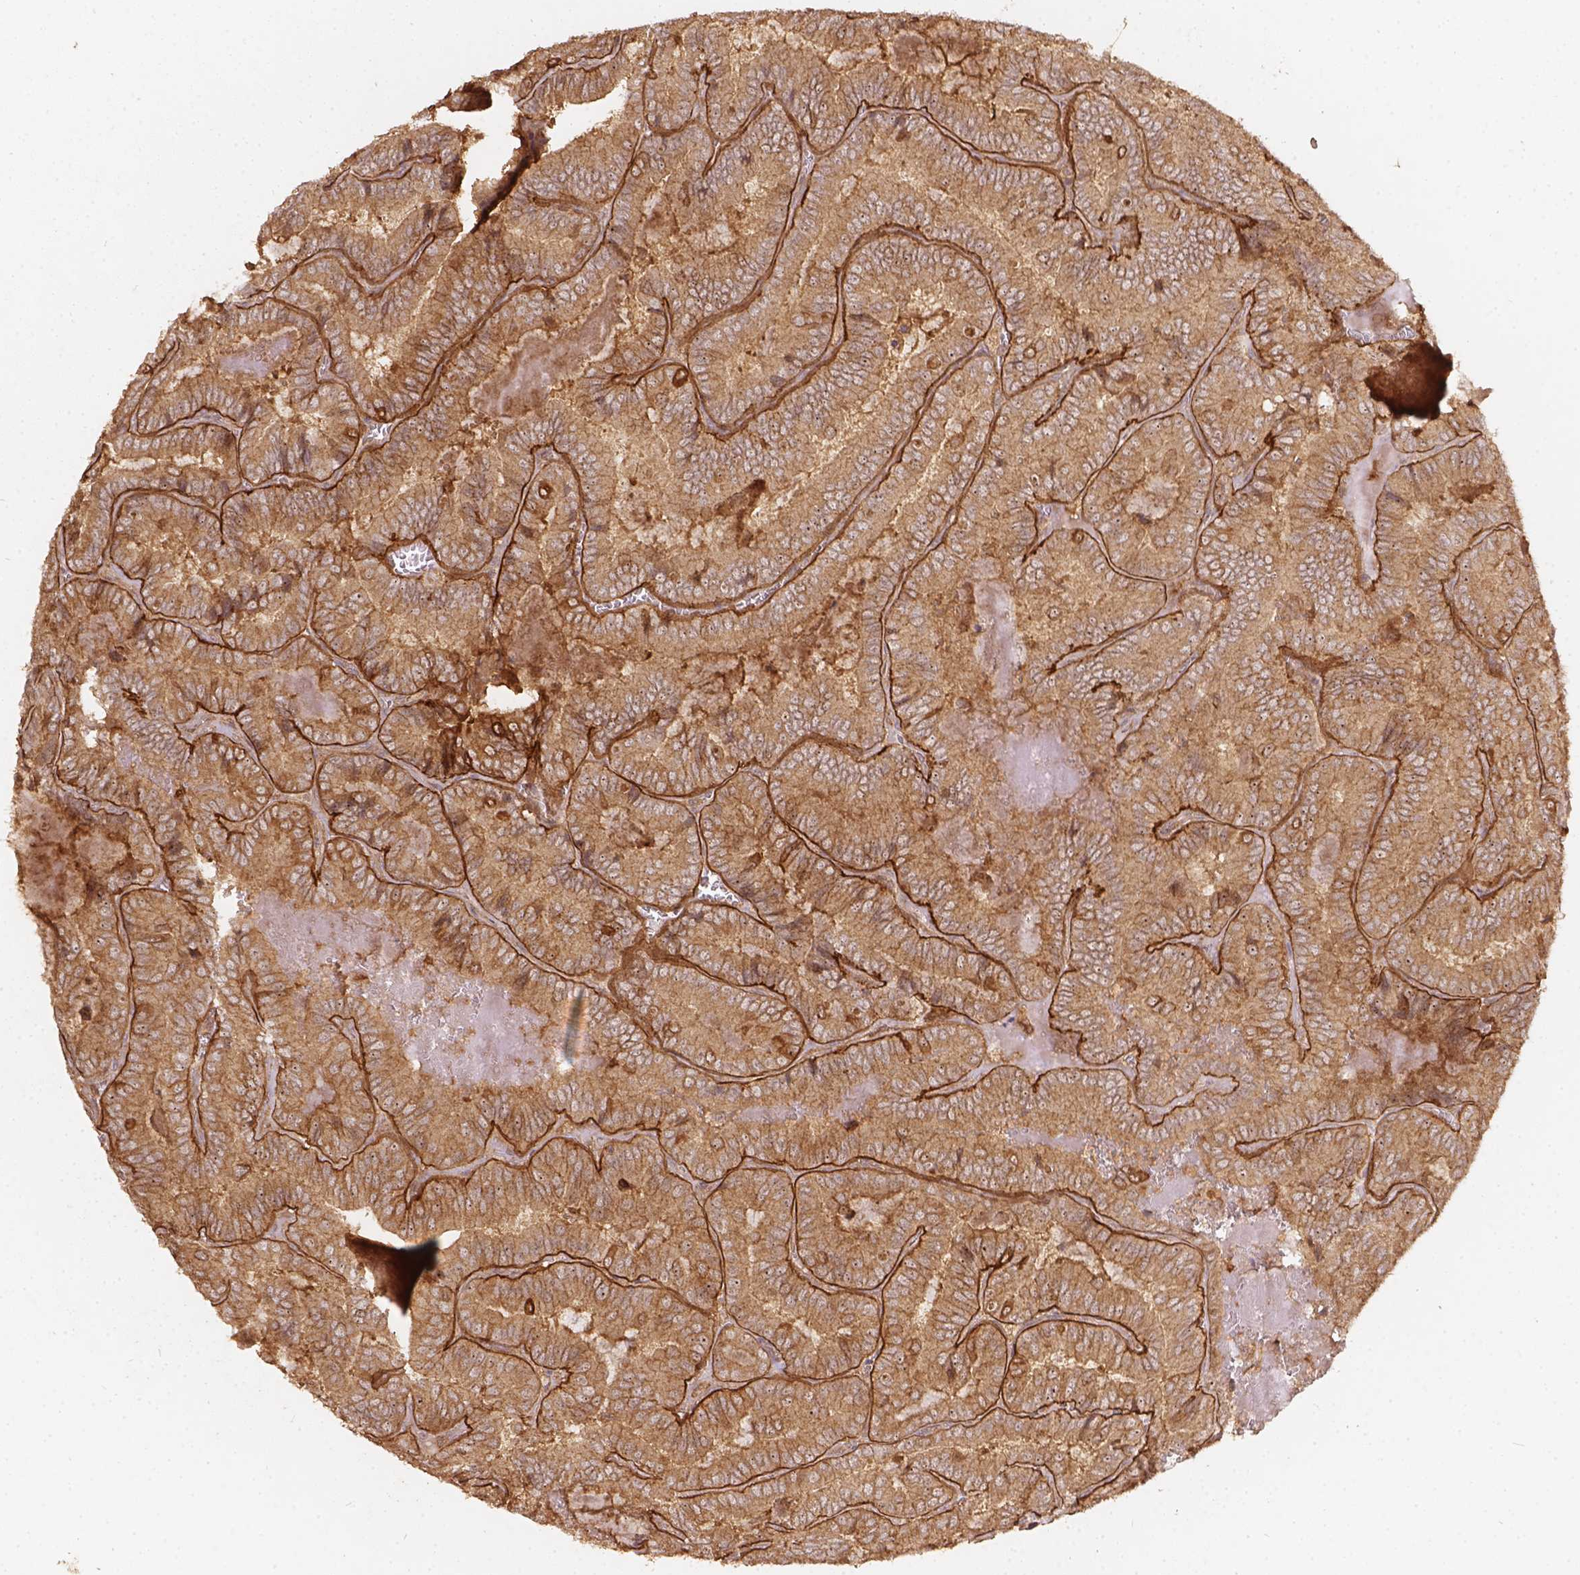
{"staining": {"intensity": "strong", "quantity": ">75%", "location": "cytoplasmic/membranous"}, "tissue": "thyroid cancer", "cell_type": "Tumor cells", "image_type": "cancer", "snomed": [{"axis": "morphology", "description": "Papillary adenocarcinoma, NOS"}, {"axis": "topography", "description": "Thyroid gland"}], "caption": "This is an image of immunohistochemistry (IHC) staining of papillary adenocarcinoma (thyroid), which shows strong staining in the cytoplasmic/membranous of tumor cells.", "gene": "XPR1", "patient": {"sex": "female", "age": 75}}